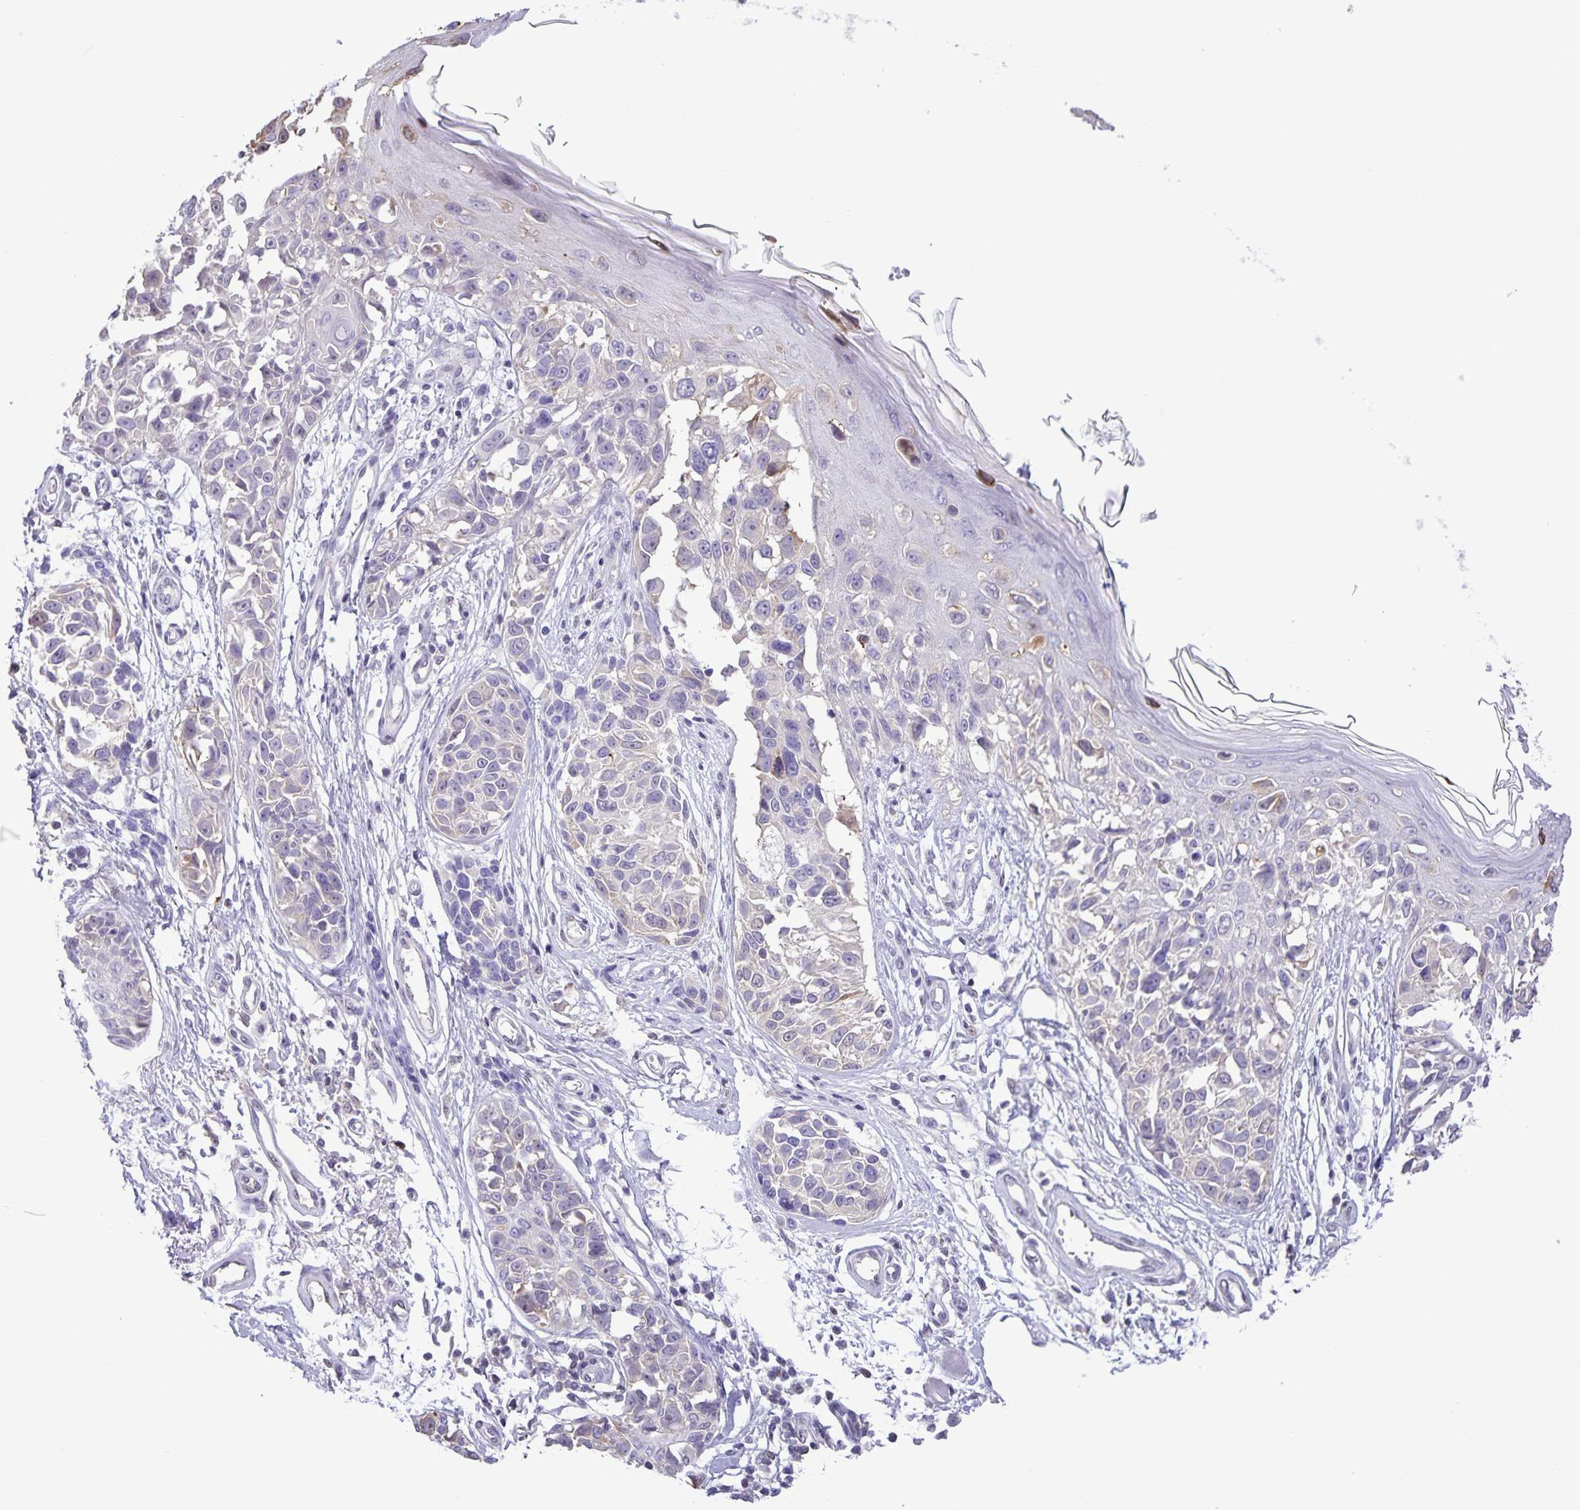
{"staining": {"intensity": "negative", "quantity": "none", "location": "none"}, "tissue": "melanoma", "cell_type": "Tumor cells", "image_type": "cancer", "snomed": [{"axis": "morphology", "description": "Malignant melanoma, NOS"}, {"axis": "topography", "description": "Skin"}], "caption": "Malignant melanoma stained for a protein using immunohistochemistry reveals no positivity tumor cells.", "gene": "ONECUT2", "patient": {"sex": "male", "age": 73}}